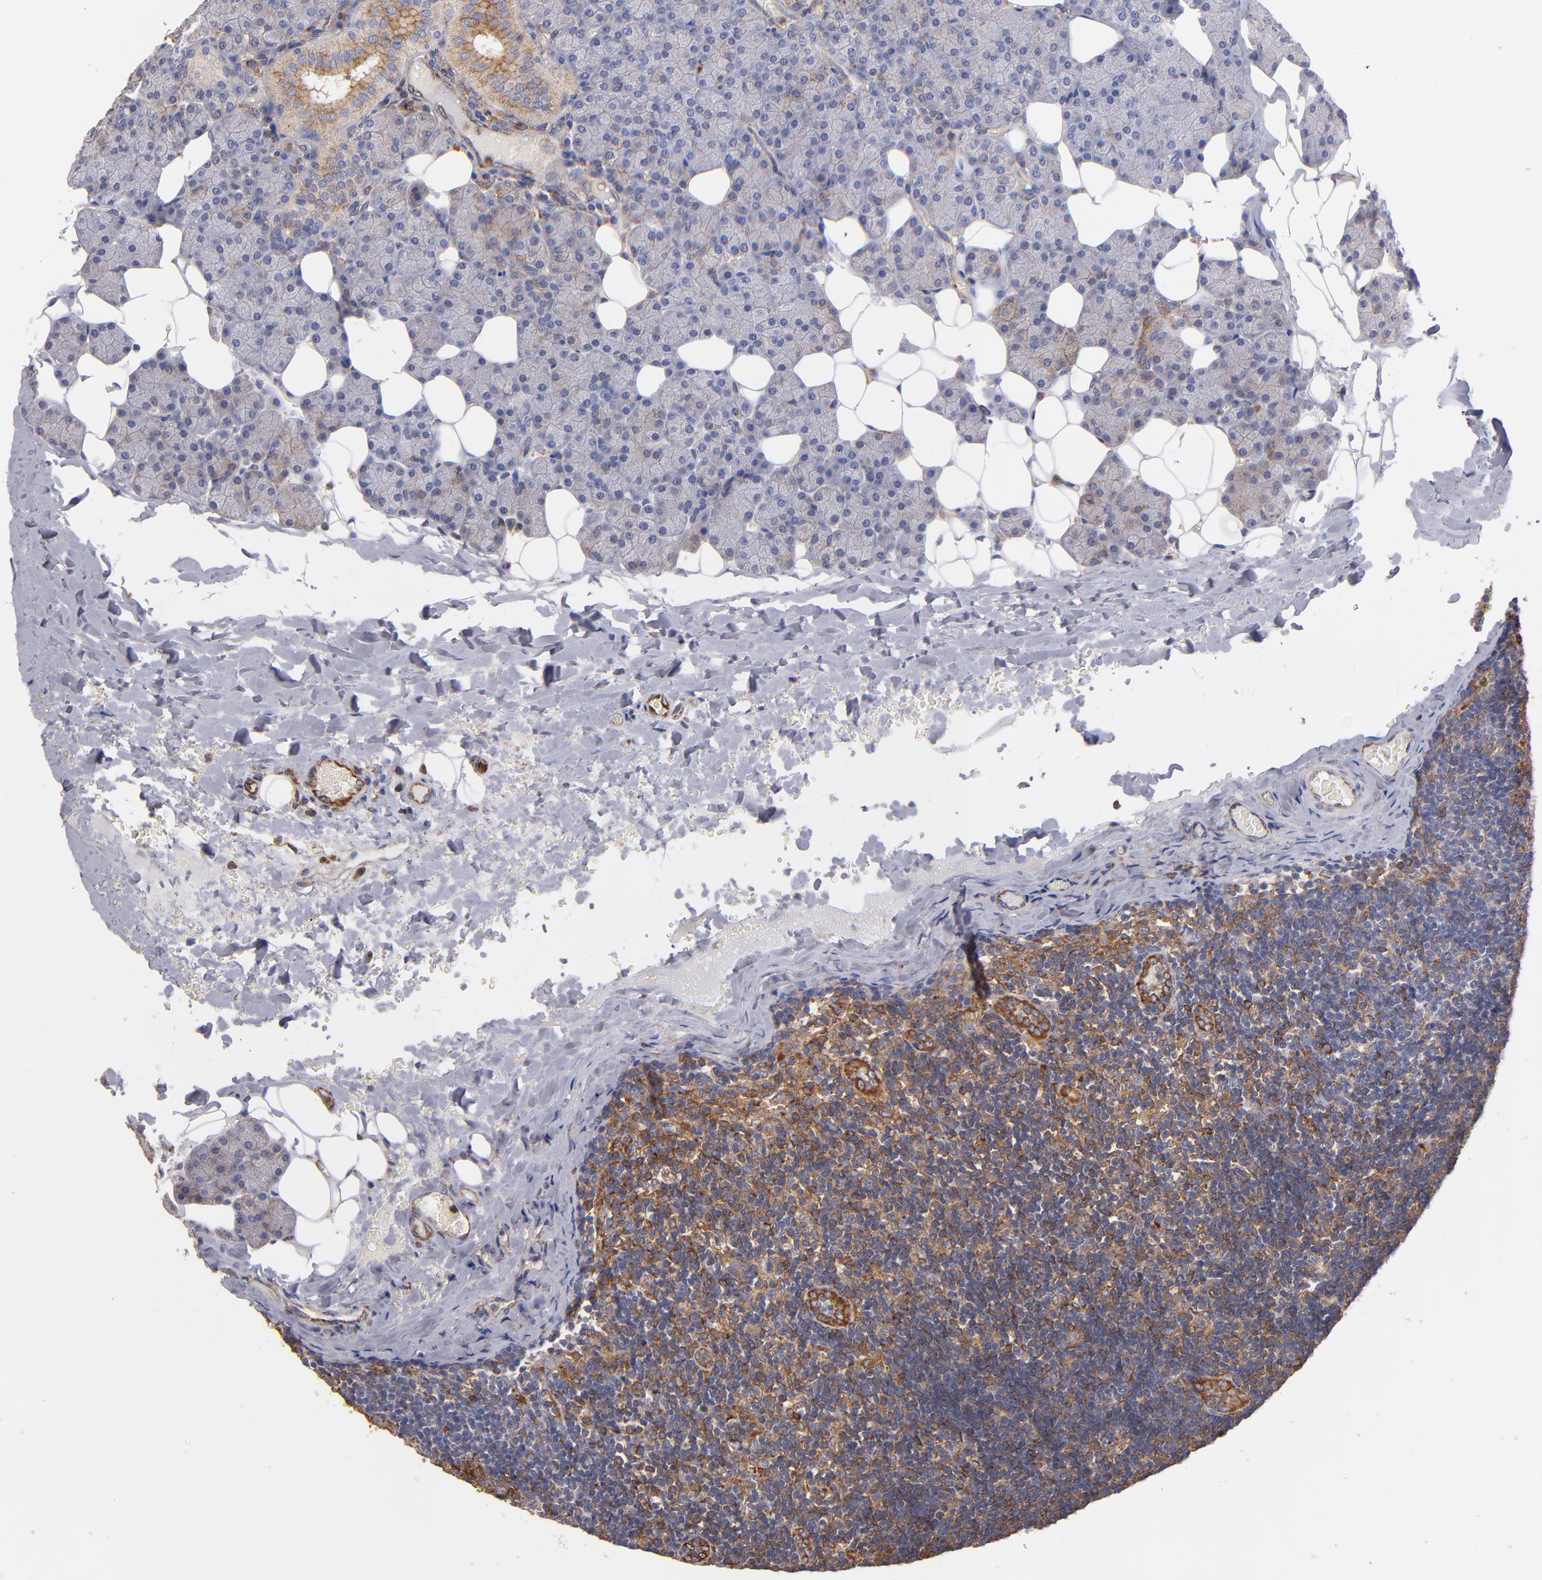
{"staining": {"intensity": "moderate", "quantity": "25%-75%", "location": "cytoplasmic/membranous"}, "tissue": "lymph node", "cell_type": "Non-germinal center cells", "image_type": "normal", "snomed": [{"axis": "morphology", "description": "Normal tissue, NOS"}, {"axis": "topography", "description": "Lymph node"}, {"axis": "topography", "description": "Salivary gland"}], "caption": "Non-germinal center cells exhibit moderate cytoplasmic/membranous expression in about 25%-75% of cells in benign lymph node. The staining is performed using DAB brown chromogen to label protein expression. The nuclei are counter-stained blue using hematoxylin.", "gene": "MVP", "patient": {"sex": "male", "age": 8}}